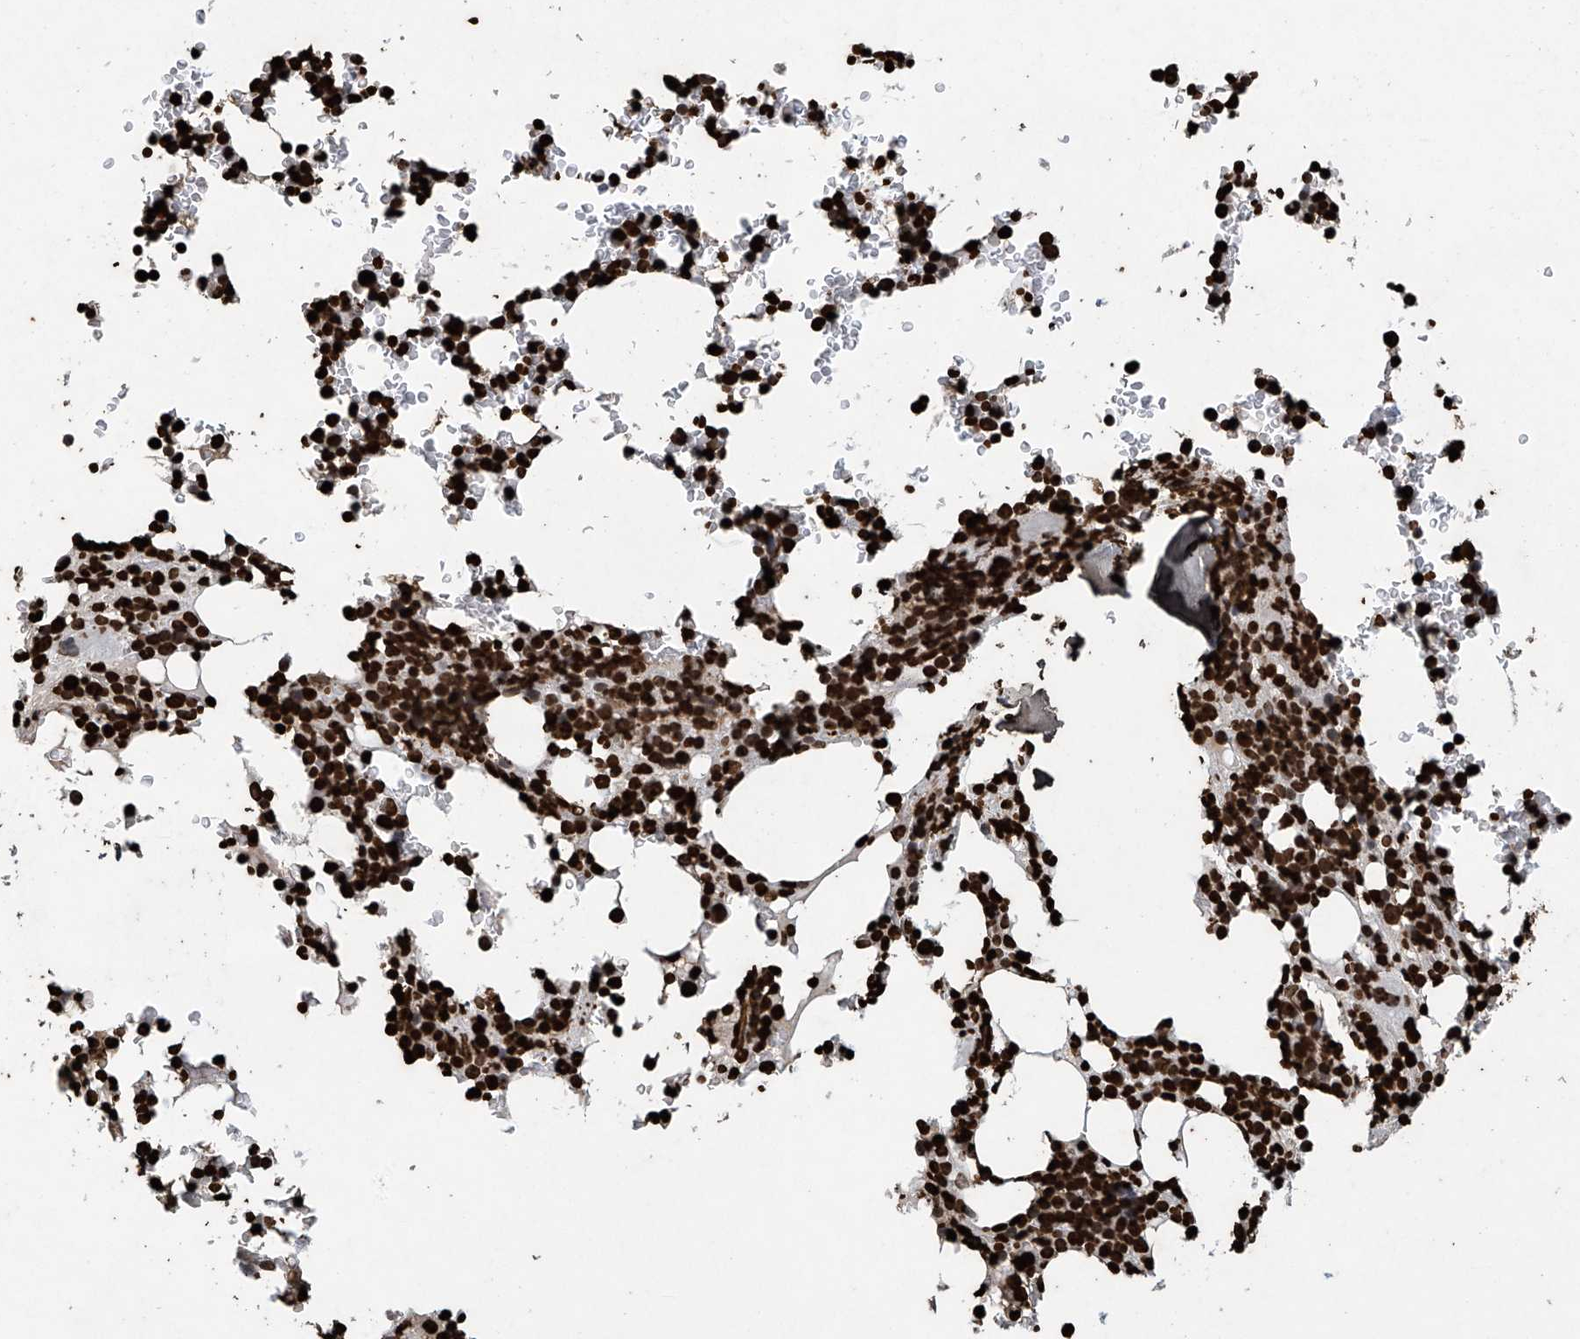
{"staining": {"intensity": "strong", "quantity": ">75%", "location": "nuclear"}, "tissue": "bone marrow", "cell_type": "Hematopoietic cells", "image_type": "normal", "snomed": [{"axis": "morphology", "description": "Normal tissue, NOS"}, {"axis": "topography", "description": "Bone marrow"}], "caption": "This micrograph displays immunohistochemistry (IHC) staining of normal bone marrow, with high strong nuclear expression in approximately >75% of hematopoietic cells.", "gene": "H3", "patient": {"sex": "male", "age": 58}}